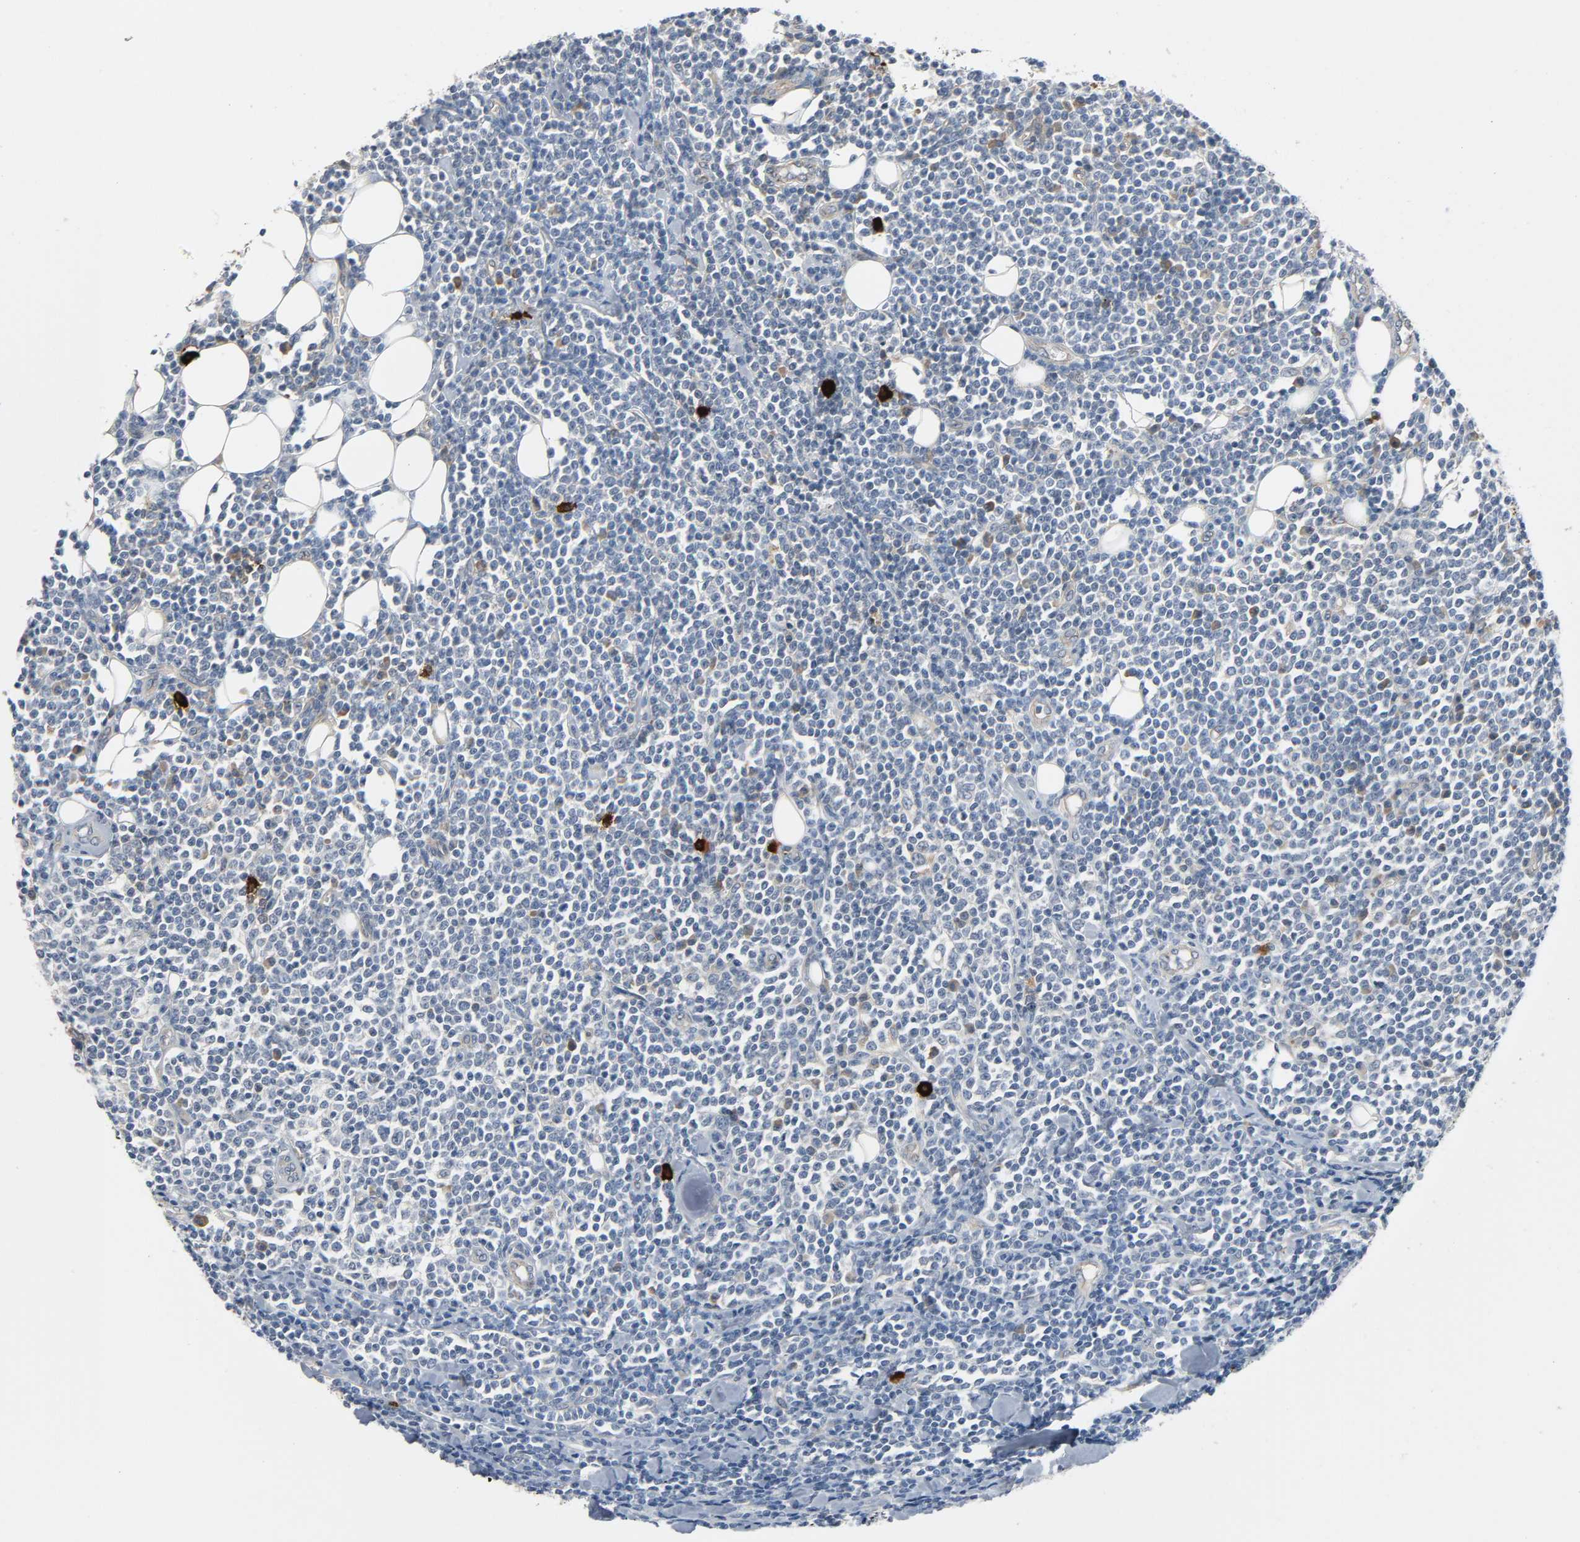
{"staining": {"intensity": "strong", "quantity": "<25%", "location": "cytoplasmic/membranous"}, "tissue": "lymphoma", "cell_type": "Tumor cells", "image_type": "cancer", "snomed": [{"axis": "morphology", "description": "Malignant lymphoma, non-Hodgkin's type, Low grade"}, {"axis": "topography", "description": "Soft tissue"}], "caption": "Immunohistochemistry (DAB) staining of malignant lymphoma, non-Hodgkin's type (low-grade) exhibits strong cytoplasmic/membranous protein expression in about <25% of tumor cells. The staining was performed using DAB to visualize the protein expression in brown, while the nuclei were stained in blue with hematoxylin (Magnification: 20x).", "gene": "LIMCH1", "patient": {"sex": "male", "age": 92}}